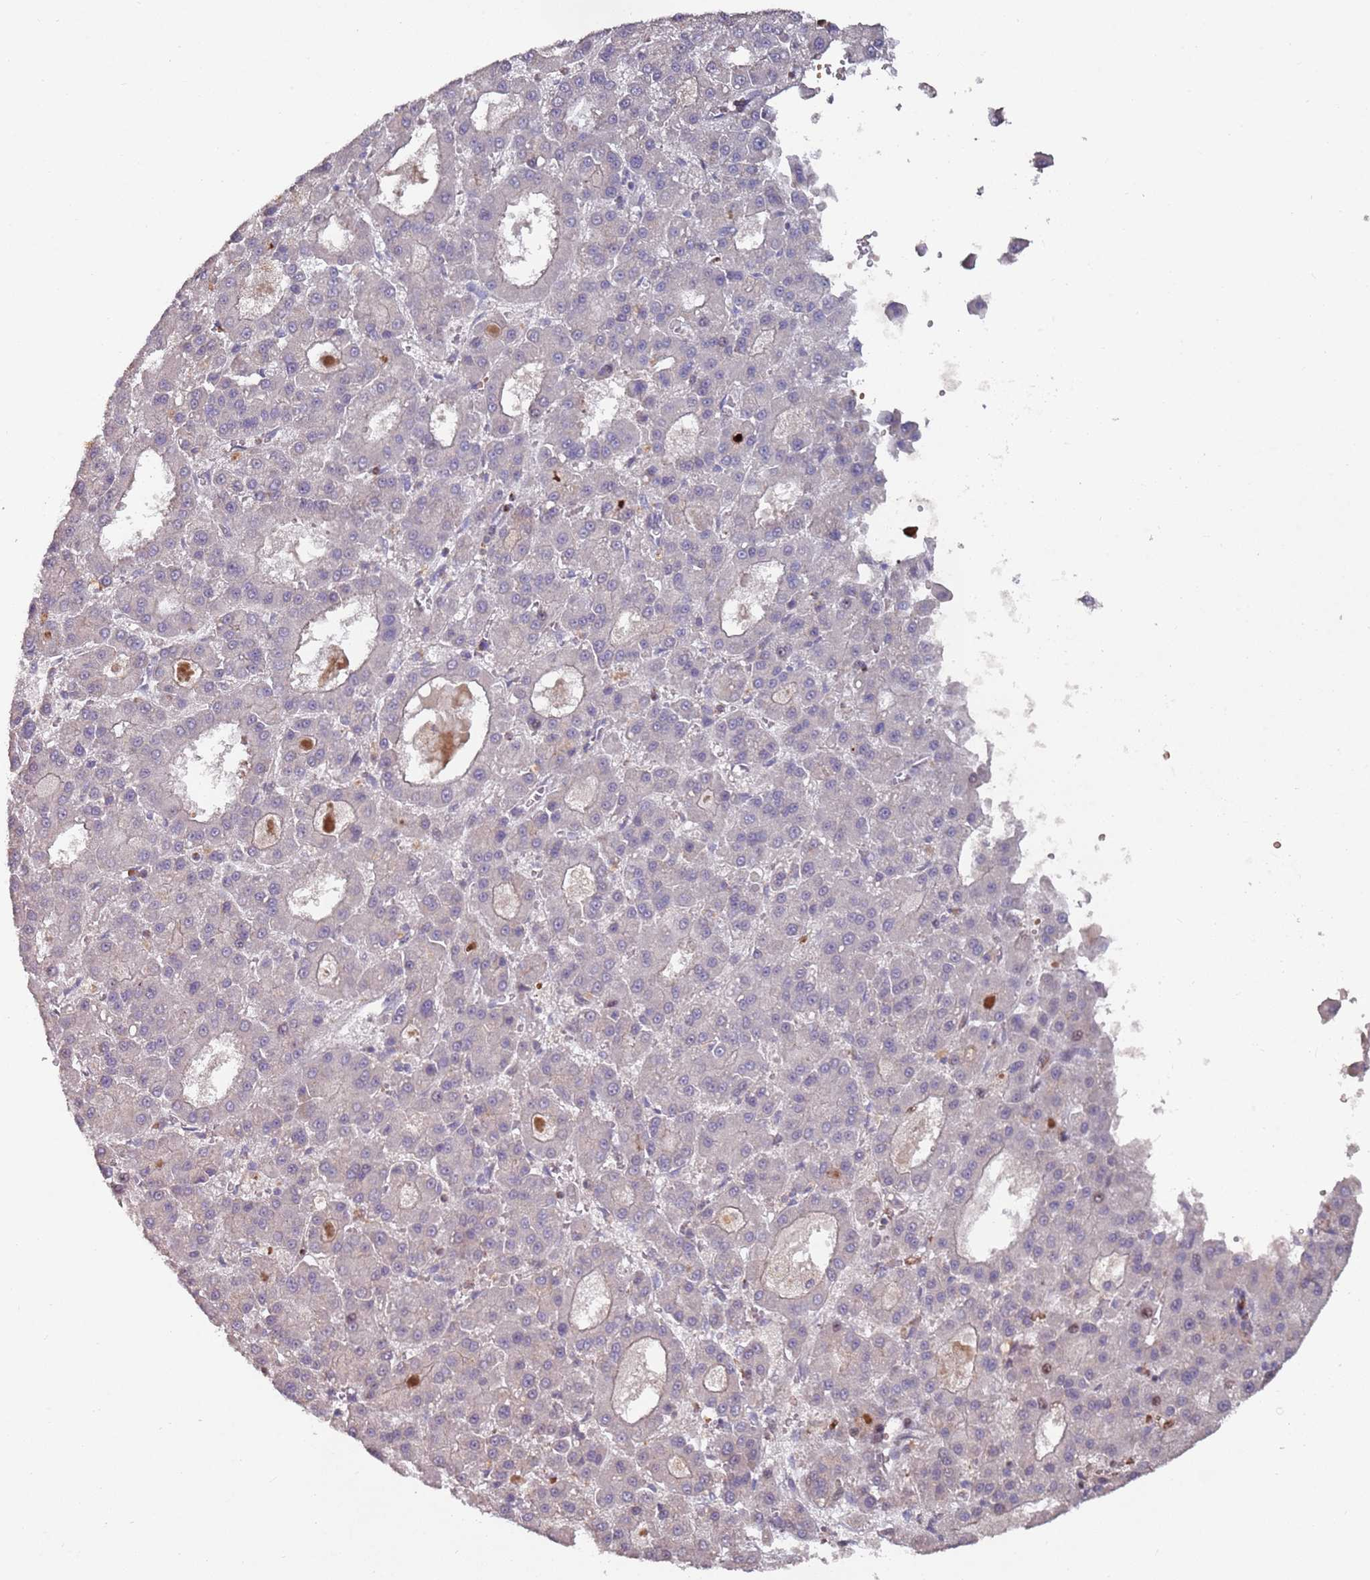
{"staining": {"intensity": "negative", "quantity": "none", "location": "none"}, "tissue": "liver cancer", "cell_type": "Tumor cells", "image_type": "cancer", "snomed": [{"axis": "morphology", "description": "Carcinoma, Hepatocellular, NOS"}, {"axis": "topography", "description": "Liver"}], "caption": "Immunohistochemical staining of human liver hepatocellular carcinoma exhibits no significant expression in tumor cells.", "gene": "LACC1", "patient": {"sex": "male", "age": 70}}